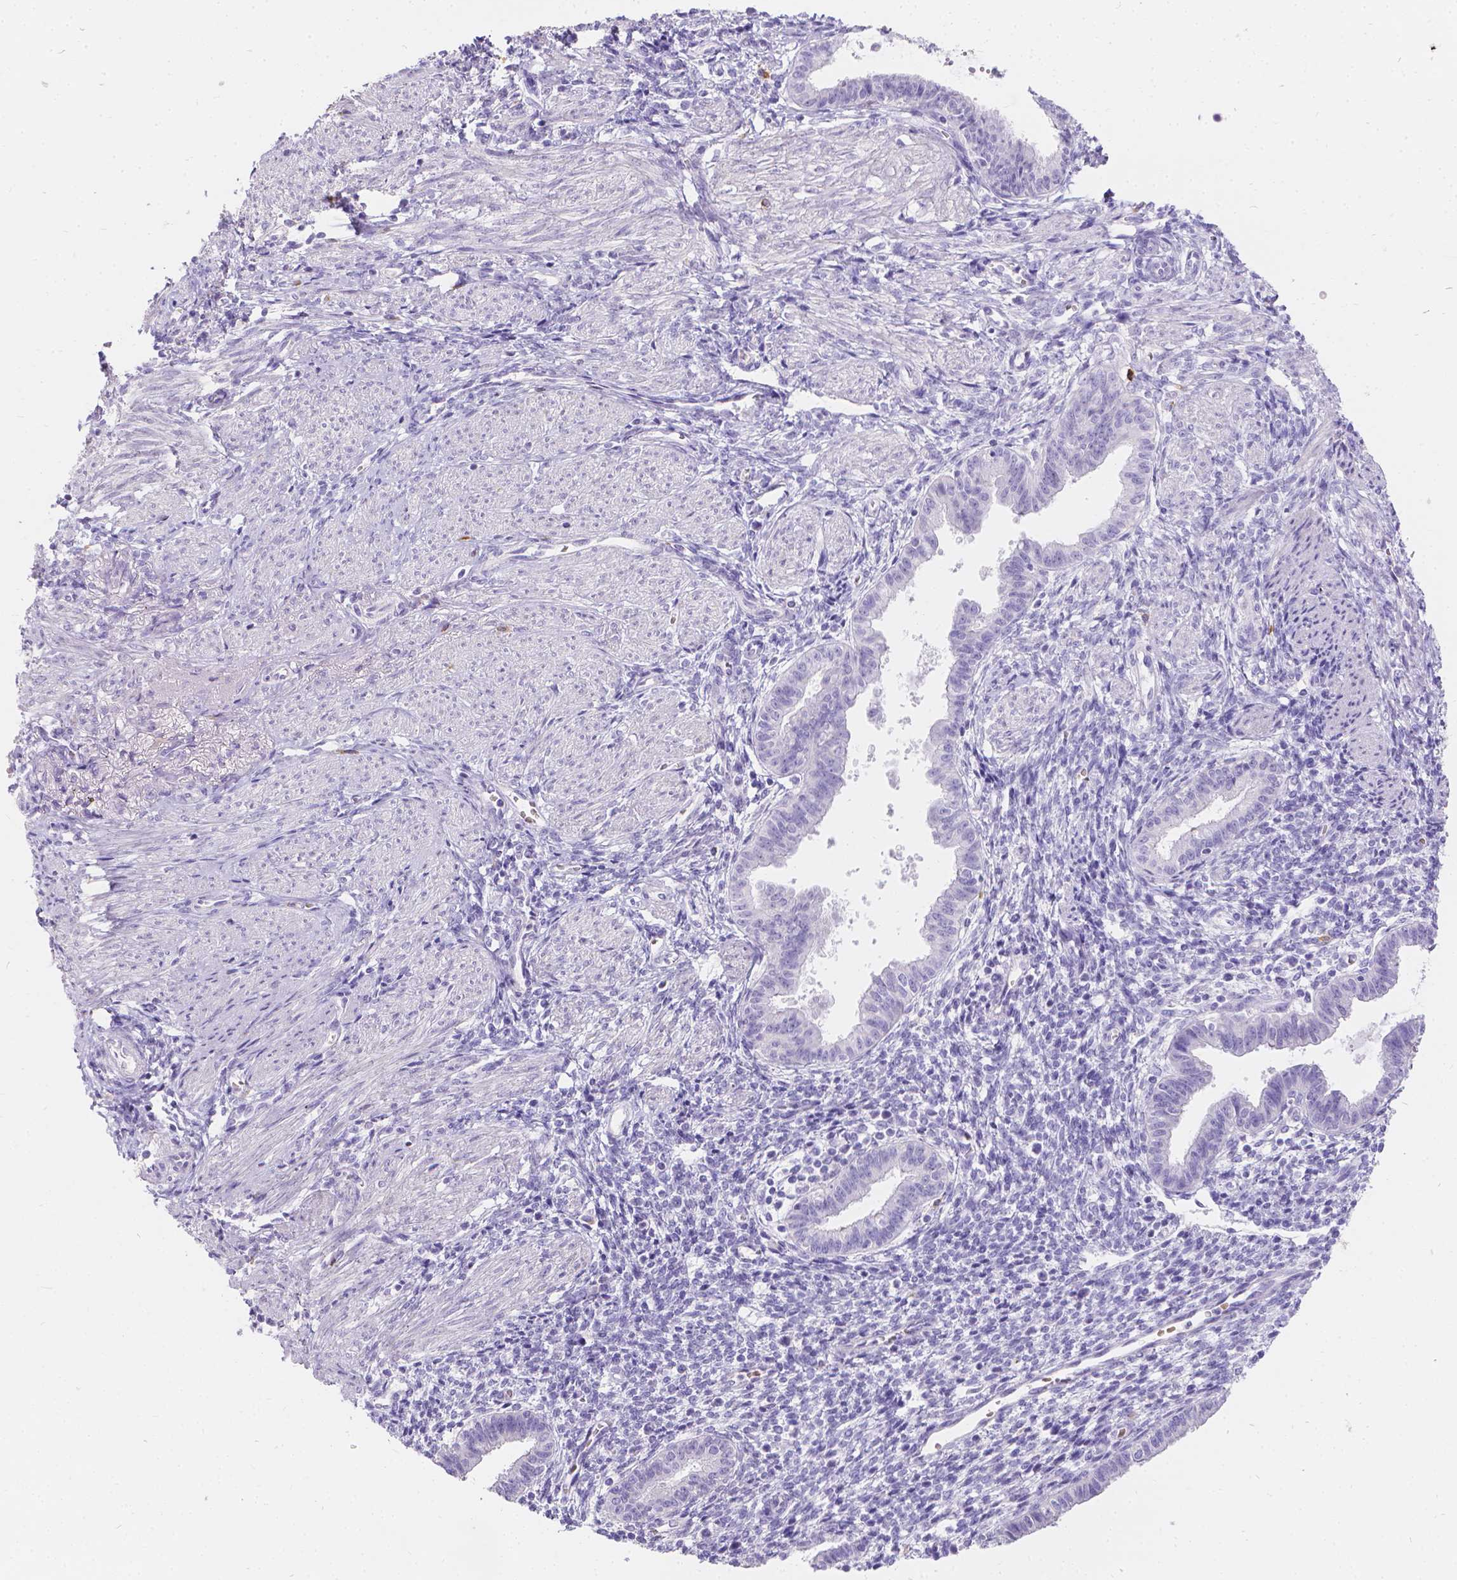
{"staining": {"intensity": "negative", "quantity": "none", "location": "none"}, "tissue": "endometrium", "cell_type": "Cells in endometrial stroma", "image_type": "normal", "snomed": [{"axis": "morphology", "description": "Normal tissue, NOS"}, {"axis": "topography", "description": "Endometrium"}], "caption": "Immunohistochemical staining of normal human endometrium reveals no significant positivity in cells in endometrial stroma.", "gene": "GNRHR", "patient": {"sex": "female", "age": 37}}